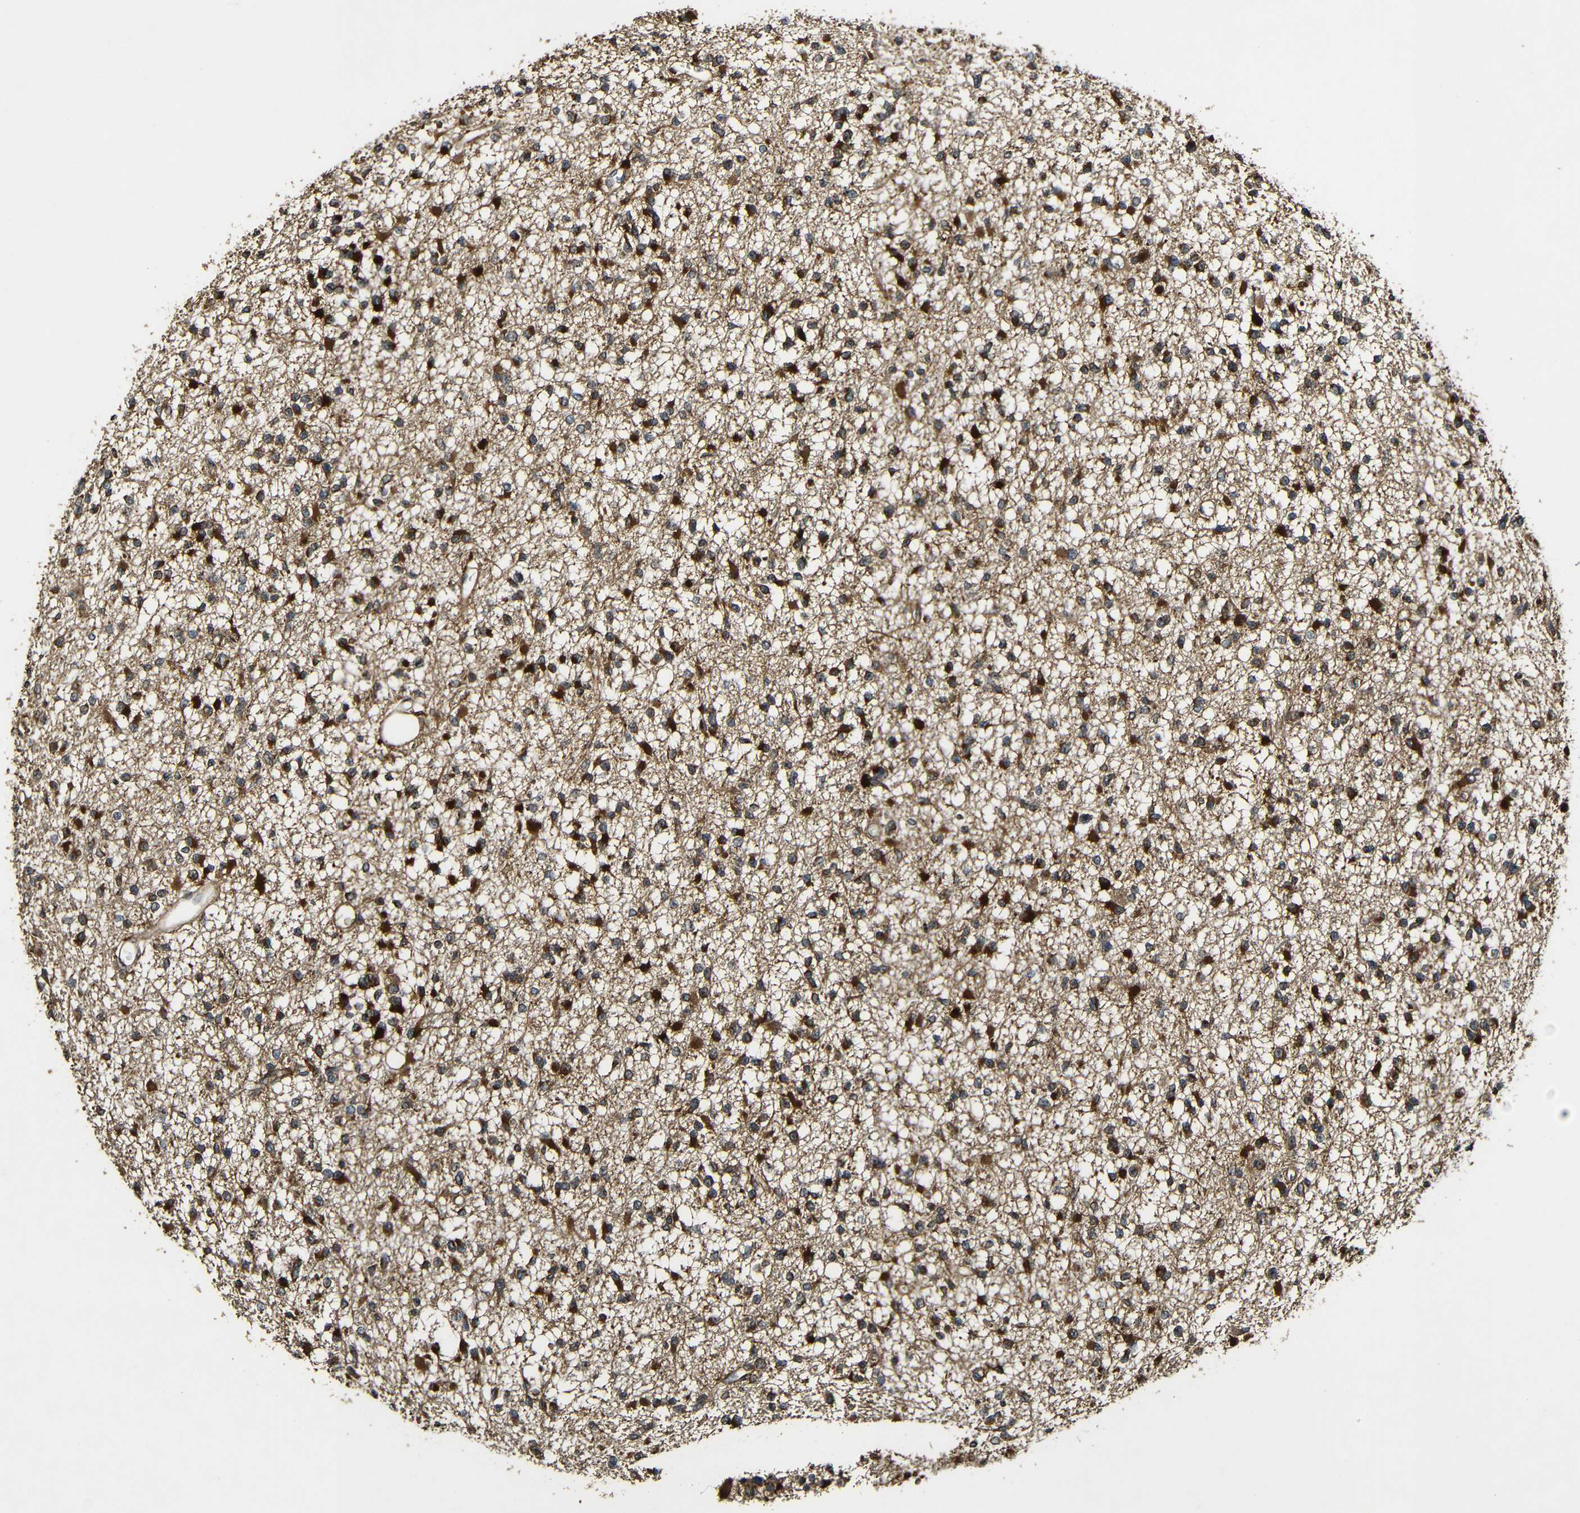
{"staining": {"intensity": "strong", "quantity": ">75%", "location": "cytoplasmic/membranous"}, "tissue": "glioma", "cell_type": "Tumor cells", "image_type": "cancer", "snomed": [{"axis": "morphology", "description": "Glioma, malignant, Low grade"}, {"axis": "topography", "description": "Brain"}], "caption": "Immunohistochemistry (IHC) image of neoplastic tissue: glioma stained using immunohistochemistry shows high levels of strong protein expression localized specifically in the cytoplasmic/membranous of tumor cells, appearing as a cytoplasmic/membranous brown color.", "gene": "CASP8", "patient": {"sex": "female", "age": 22}}